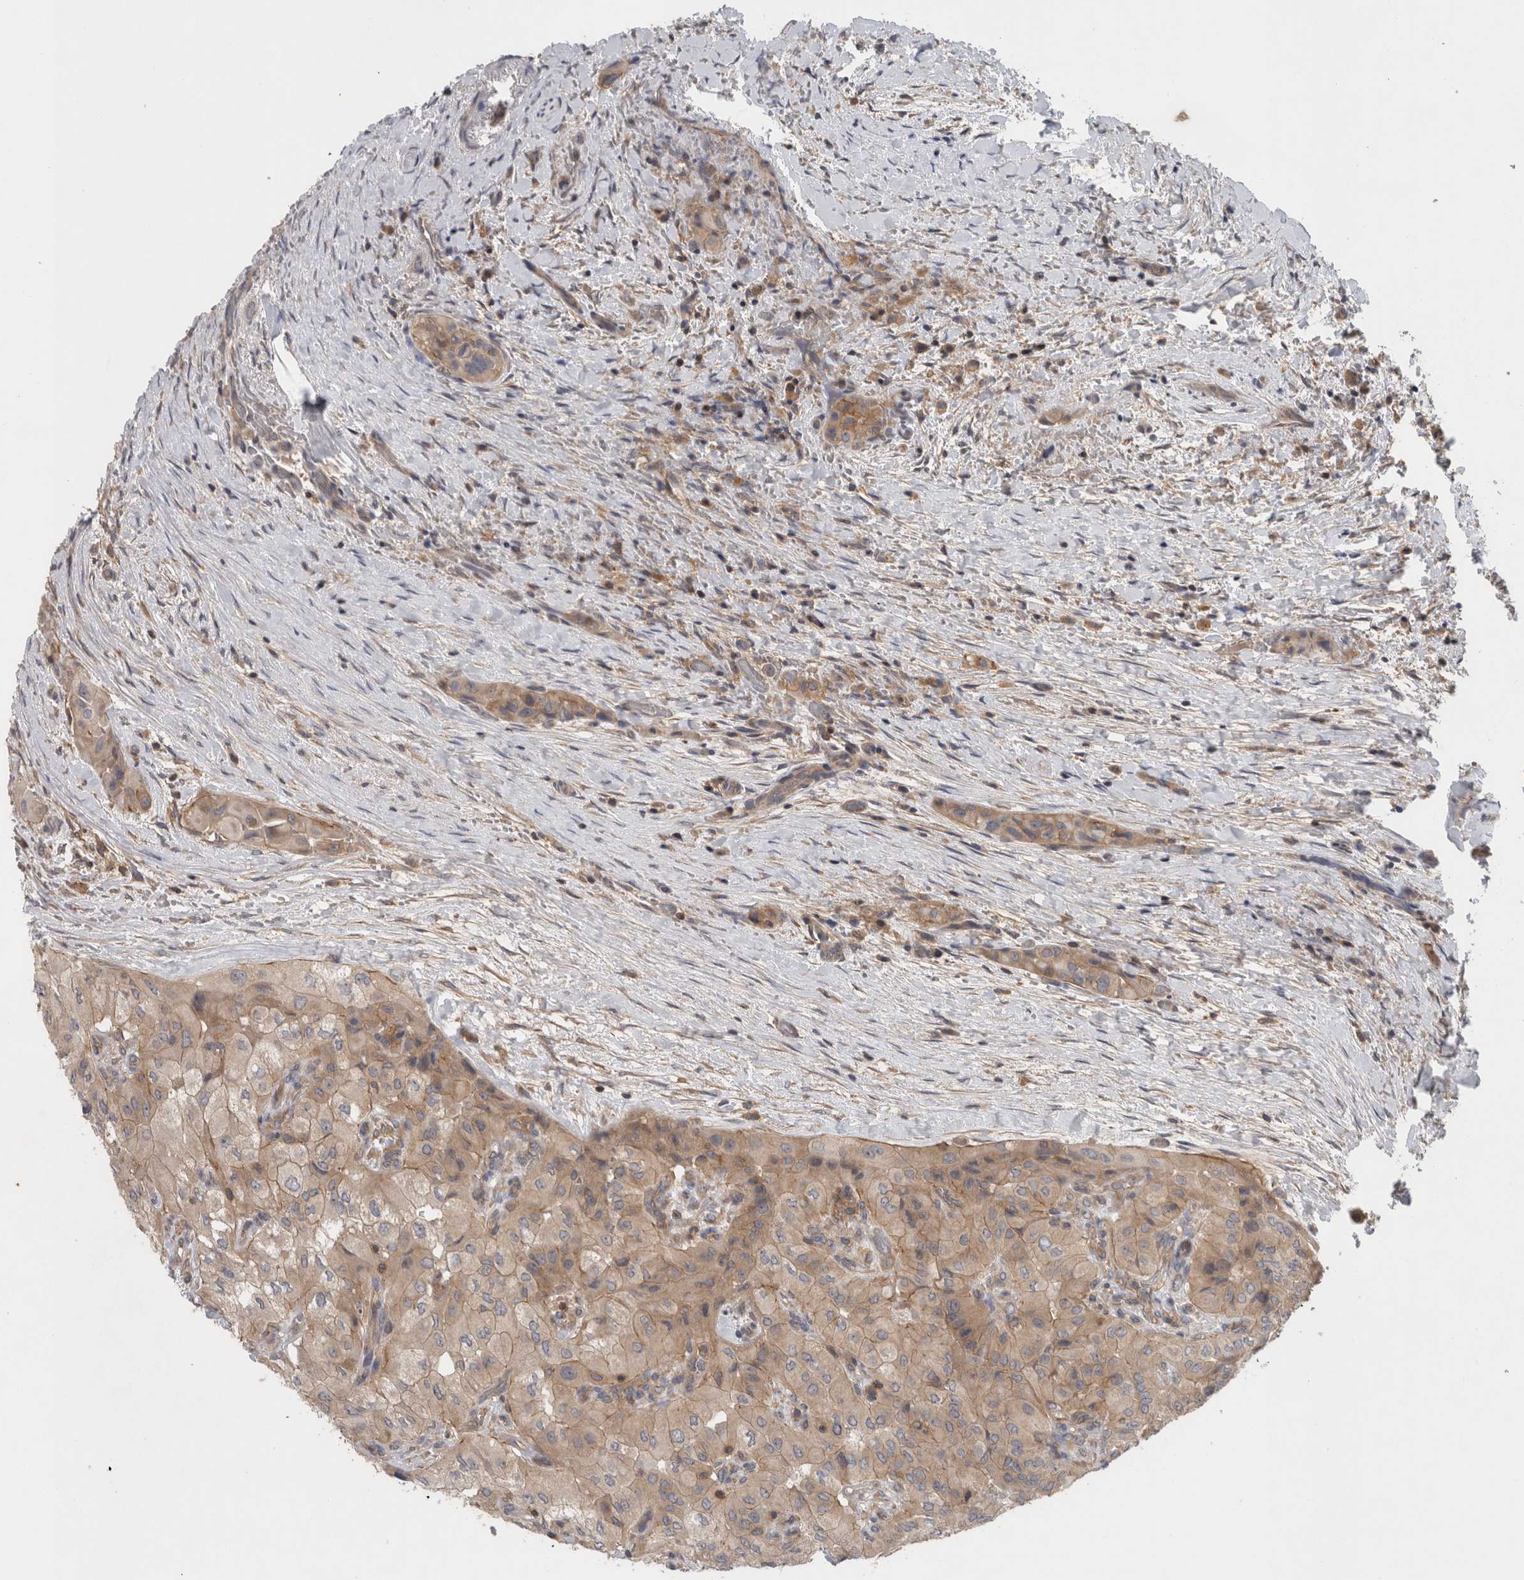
{"staining": {"intensity": "weak", "quantity": ">75%", "location": "cytoplasmic/membranous"}, "tissue": "thyroid cancer", "cell_type": "Tumor cells", "image_type": "cancer", "snomed": [{"axis": "morphology", "description": "Papillary adenocarcinoma, NOS"}, {"axis": "topography", "description": "Thyroid gland"}], "caption": "Immunohistochemistry of thyroid cancer demonstrates low levels of weak cytoplasmic/membranous positivity in about >75% of tumor cells.", "gene": "SCARA5", "patient": {"sex": "female", "age": 59}}